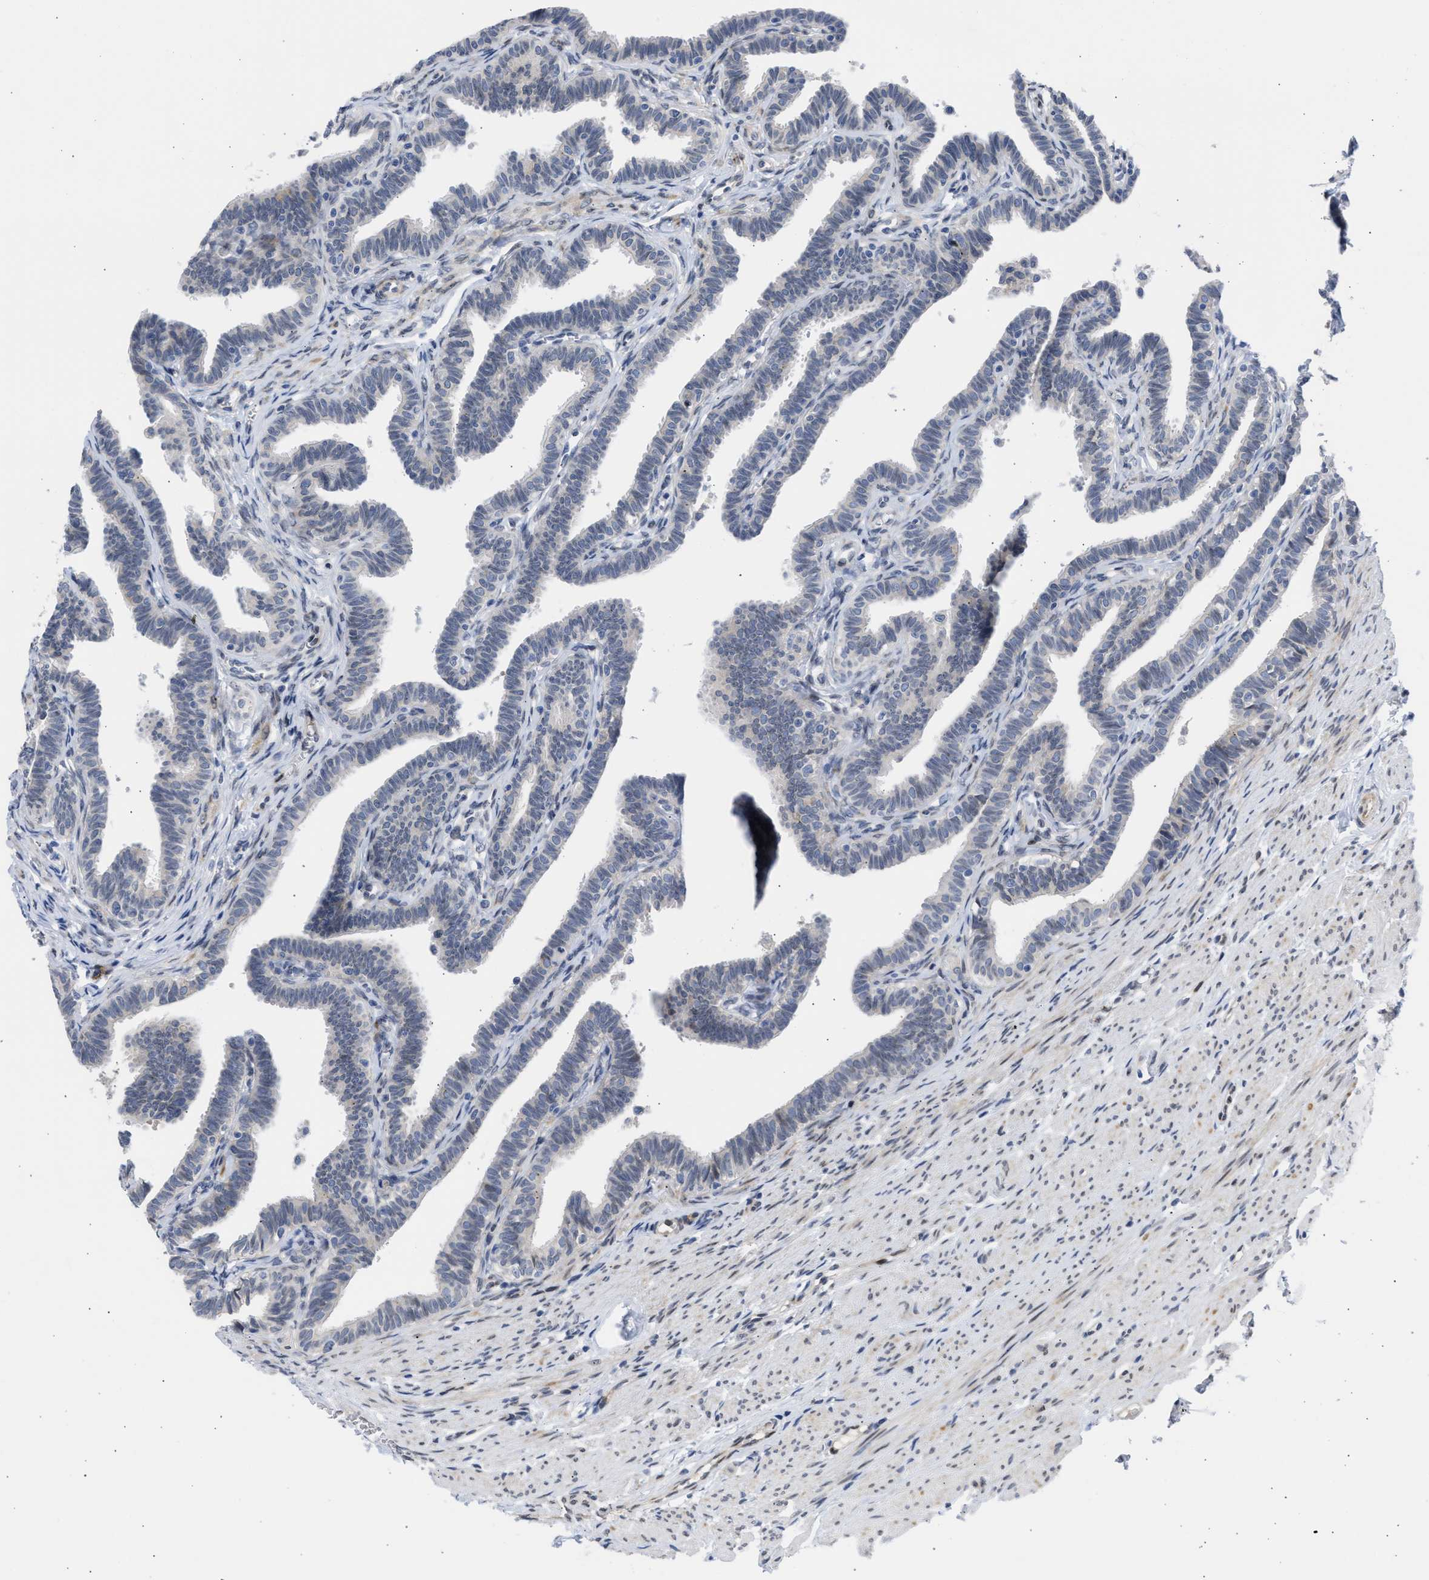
{"staining": {"intensity": "negative", "quantity": "none", "location": "none"}, "tissue": "fallopian tube", "cell_type": "Glandular cells", "image_type": "normal", "snomed": [{"axis": "morphology", "description": "Normal tissue, NOS"}, {"axis": "topography", "description": "Fallopian tube"}, {"axis": "topography", "description": "Ovary"}], "caption": "This is an immunohistochemistry (IHC) photomicrograph of benign fallopian tube. There is no expression in glandular cells.", "gene": "NUP35", "patient": {"sex": "female", "age": 23}}